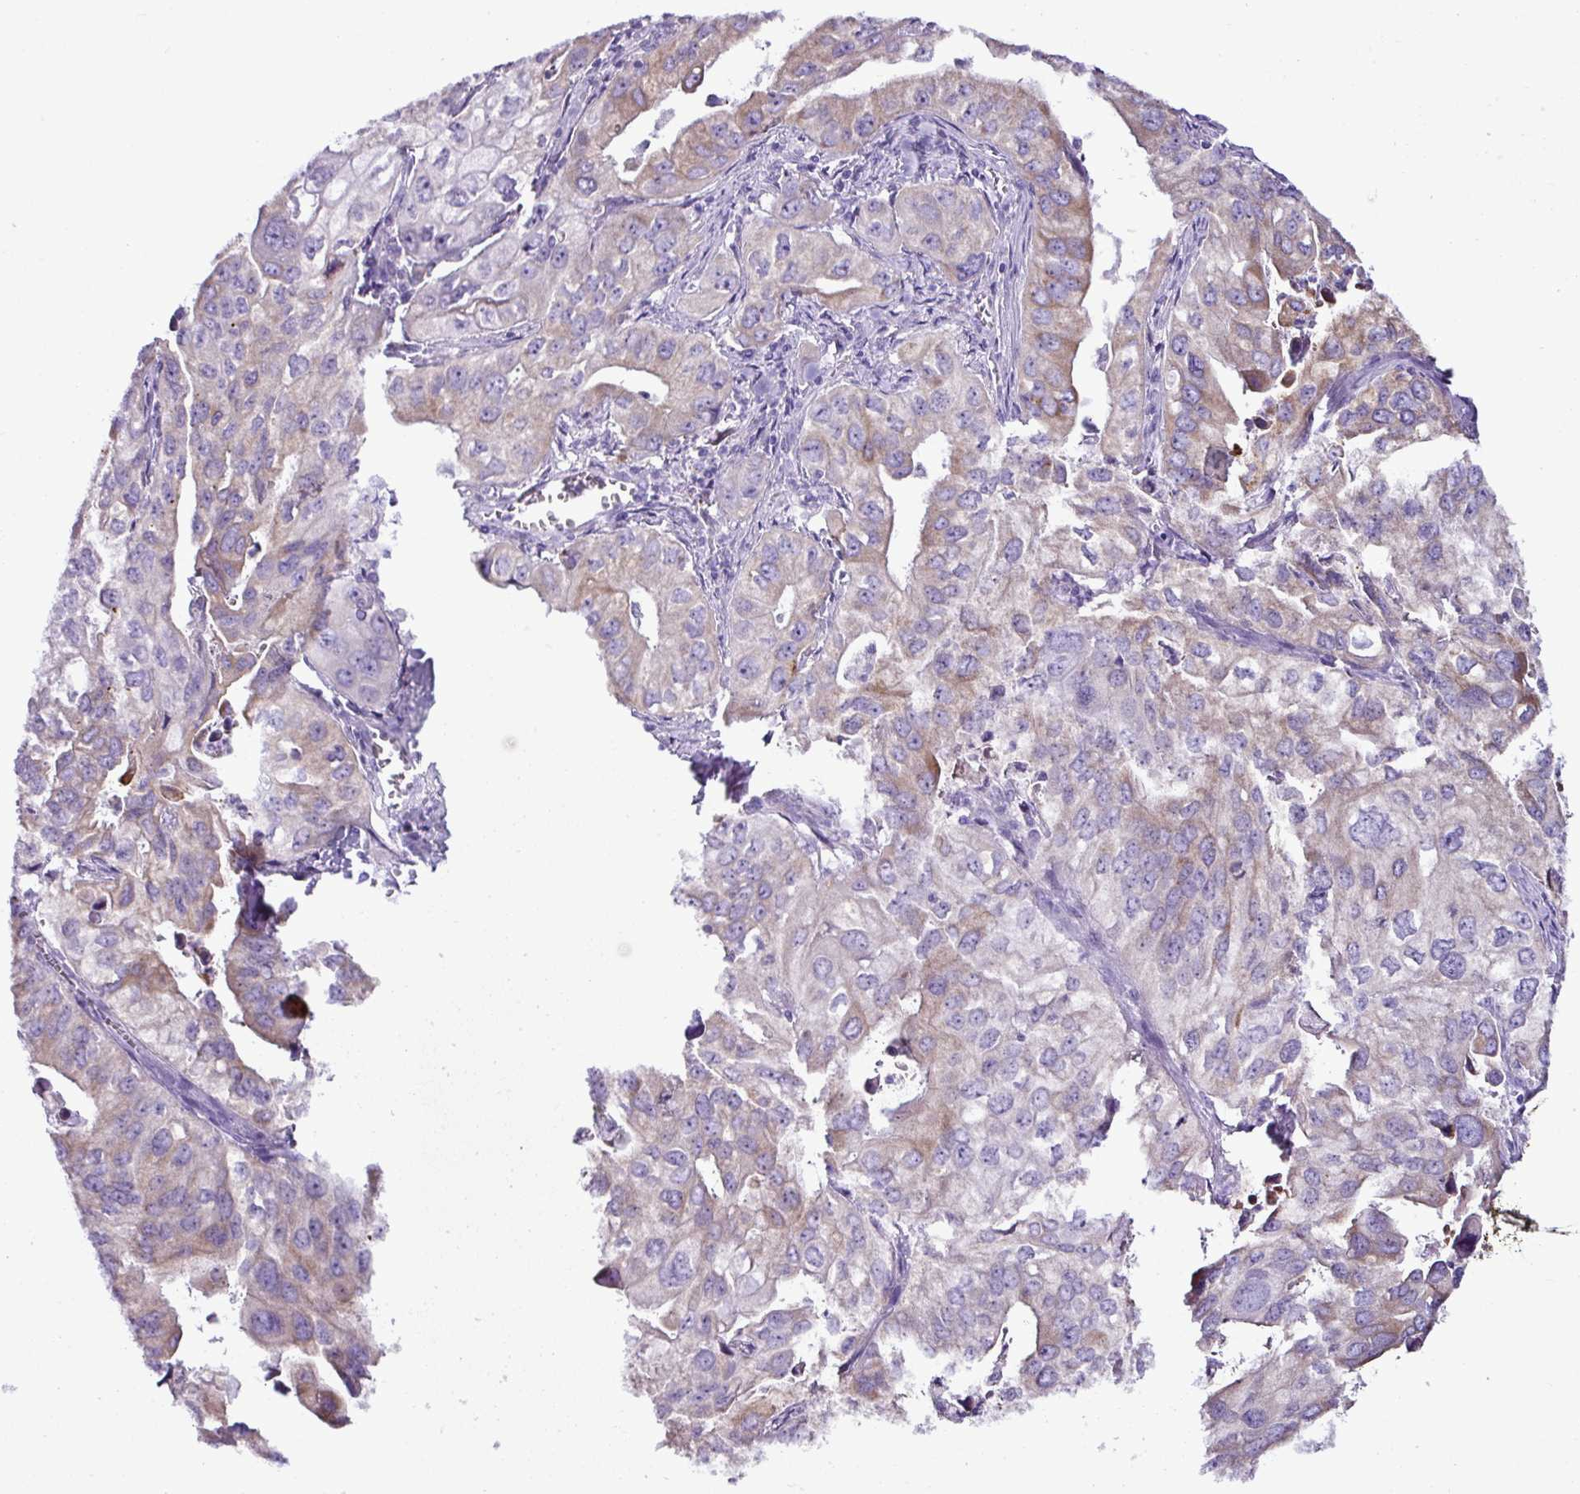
{"staining": {"intensity": "weak", "quantity": "<25%", "location": "cytoplasmic/membranous"}, "tissue": "lung cancer", "cell_type": "Tumor cells", "image_type": "cancer", "snomed": [{"axis": "morphology", "description": "Adenocarcinoma, NOS"}, {"axis": "topography", "description": "Lung"}], "caption": "A high-resolution image shows IHC staining of lung cancer (adenocarcinoma), which displays no significant positivity in tumor cells.", "gene": "RGS21", "patient": {"sex": "male", "age": 48}}